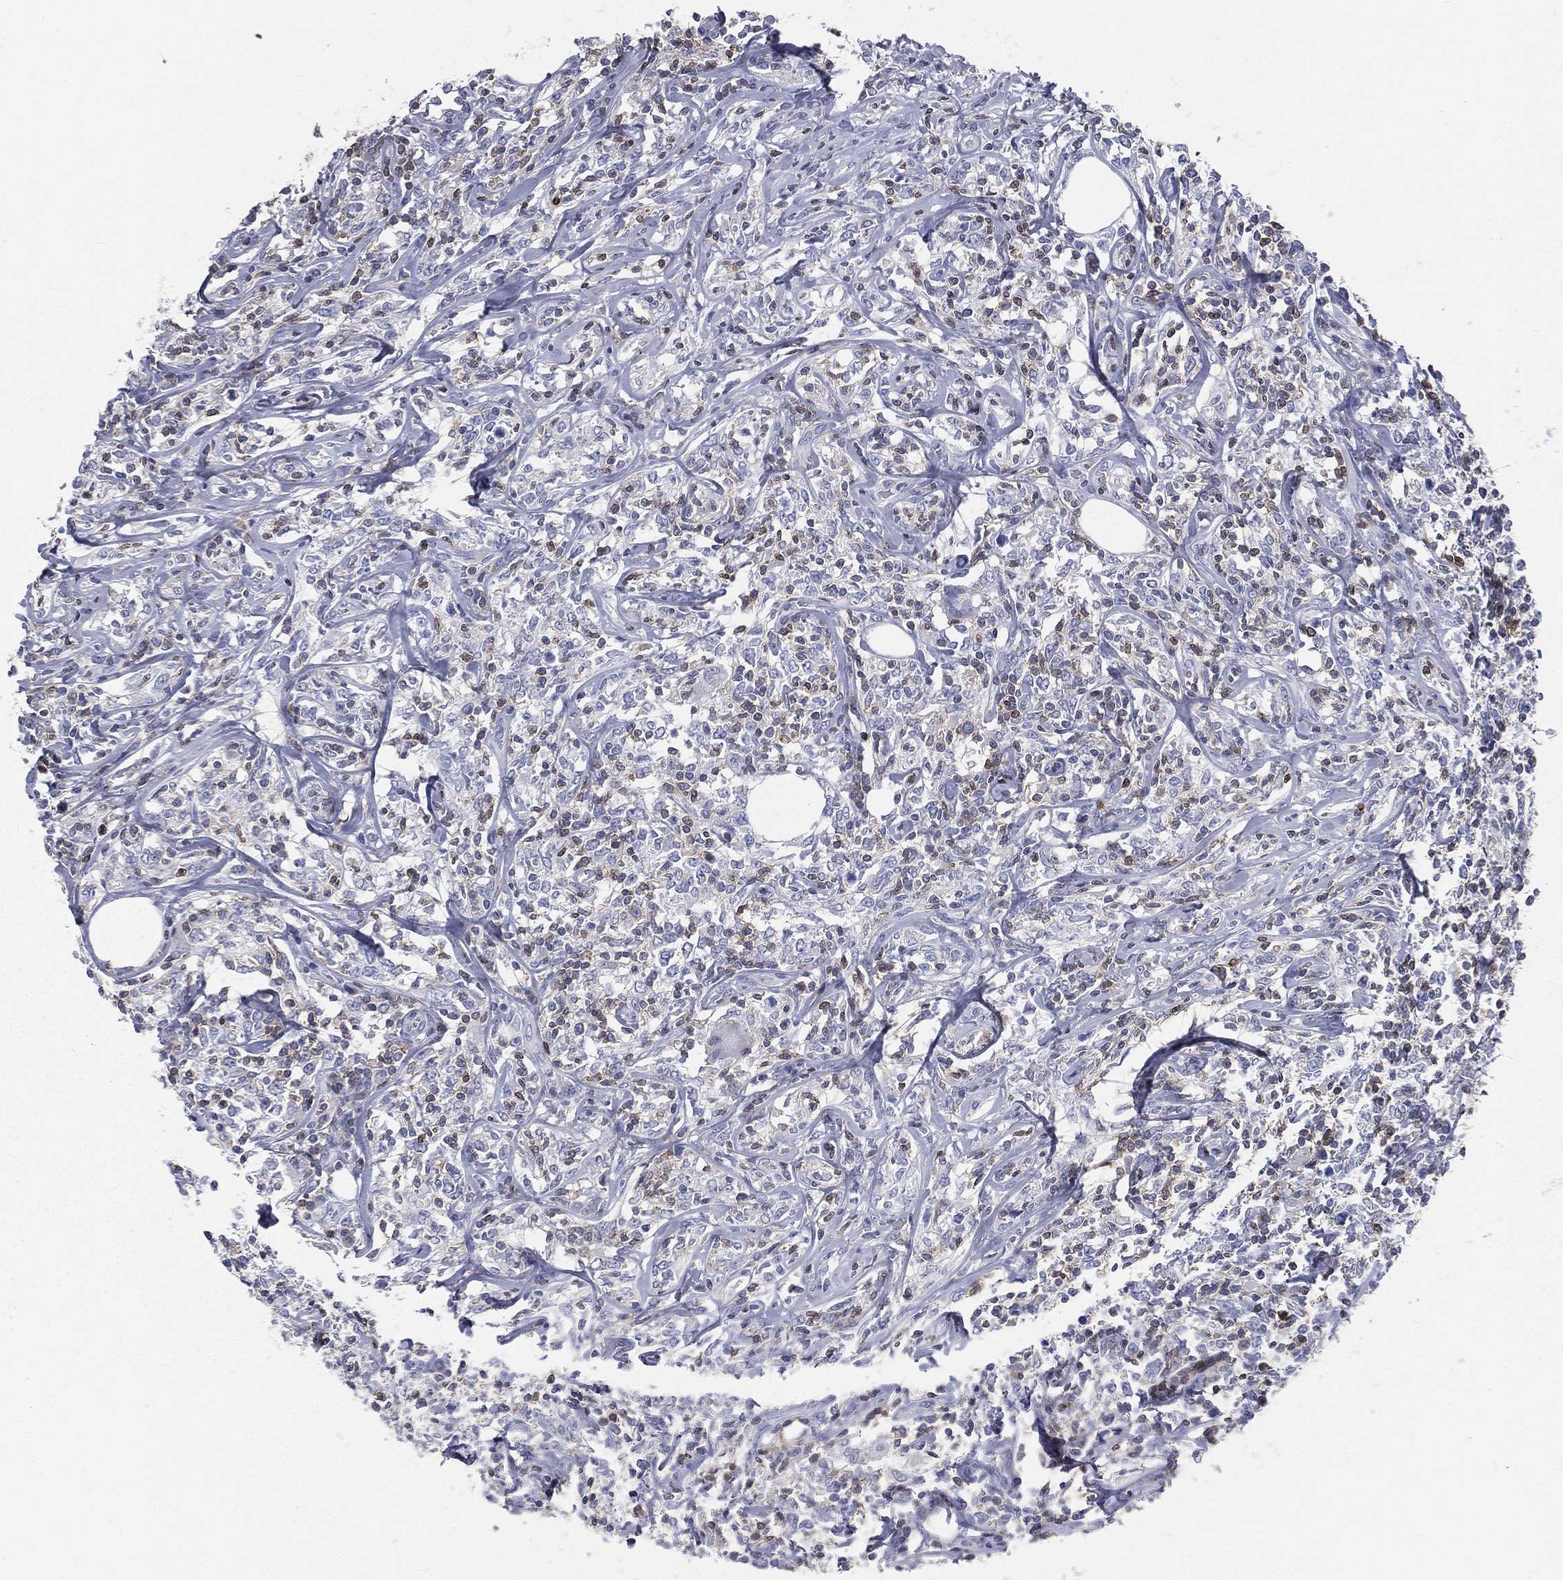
{"staining": {"intensity": "negative", "quantity": "none", "location": "none"}, "tissue": "lymphoma", "cell_type": "Tumor cells", "image_type": "cancer", "snomed": [{"axis": "morphology", "description": "Malignant lymphoma, non-Hodgkin's type, High grade"}, {"axis": "topography", "description": "Lymph node"}], "caption": "IHC micrograph of human high-grade malignant lymphoma, non-Hodgkin's type stained for a protein (brown), which exhibits no positivity in tumor cells.", "gene": "CD3D", "patient": {"sex": "female", "age": 84}}